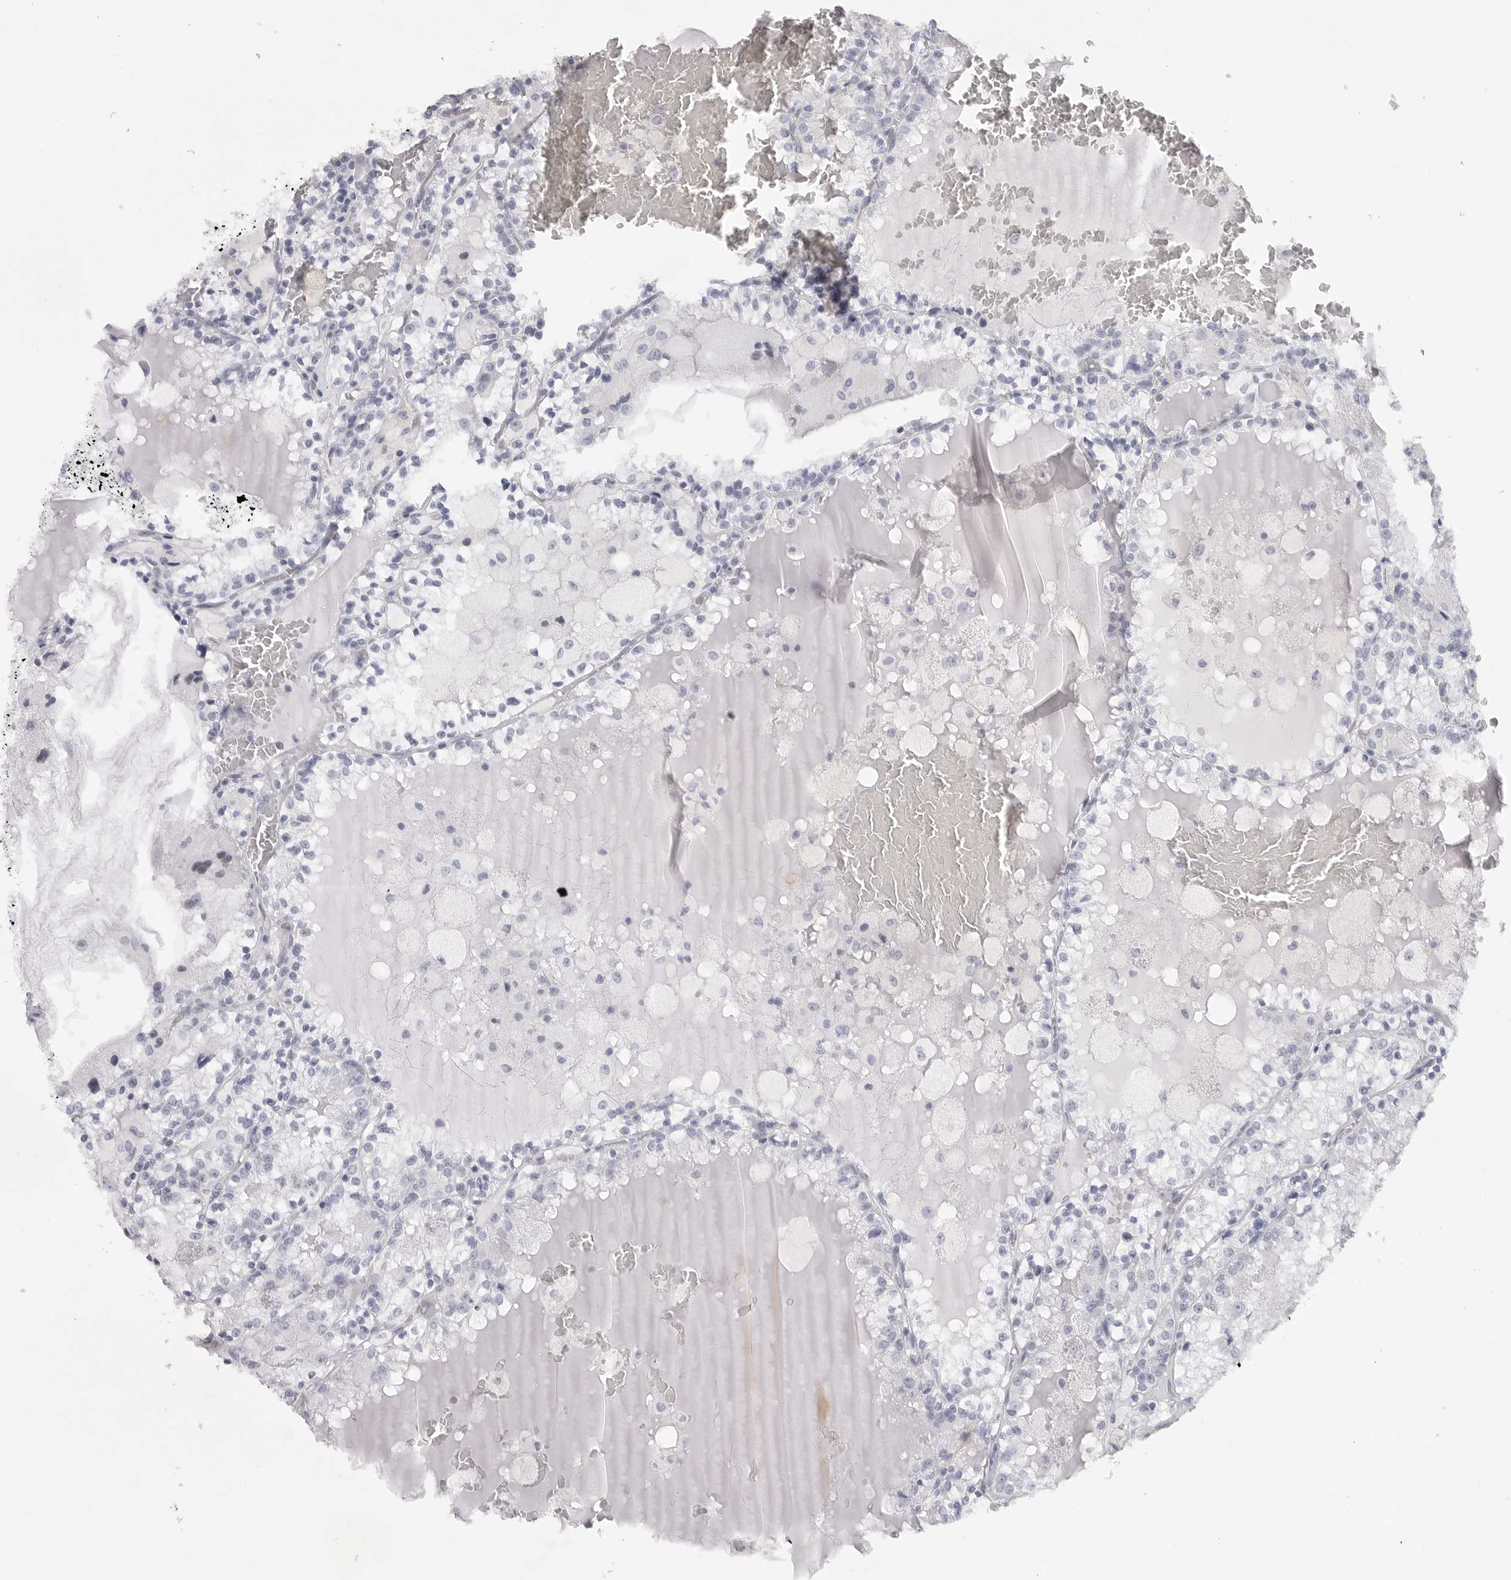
{"staining": {"intensity": "negative", "quantity": "none", "location": "none"}, "tissue": "renal cancer", "cell_type": "Tumor cells", "image_type": "cancer", "snomed": [{"axis": "morphology", "description": "Adenocarcinoma, NOS"}, {"axis": "topography", "description": "Kidney"}], "caption": "Tumor cells show no significant protein expression in renal adenocarcinoma.", "gene": "TNR", "patient": {"sex": "female", "age": 56}}